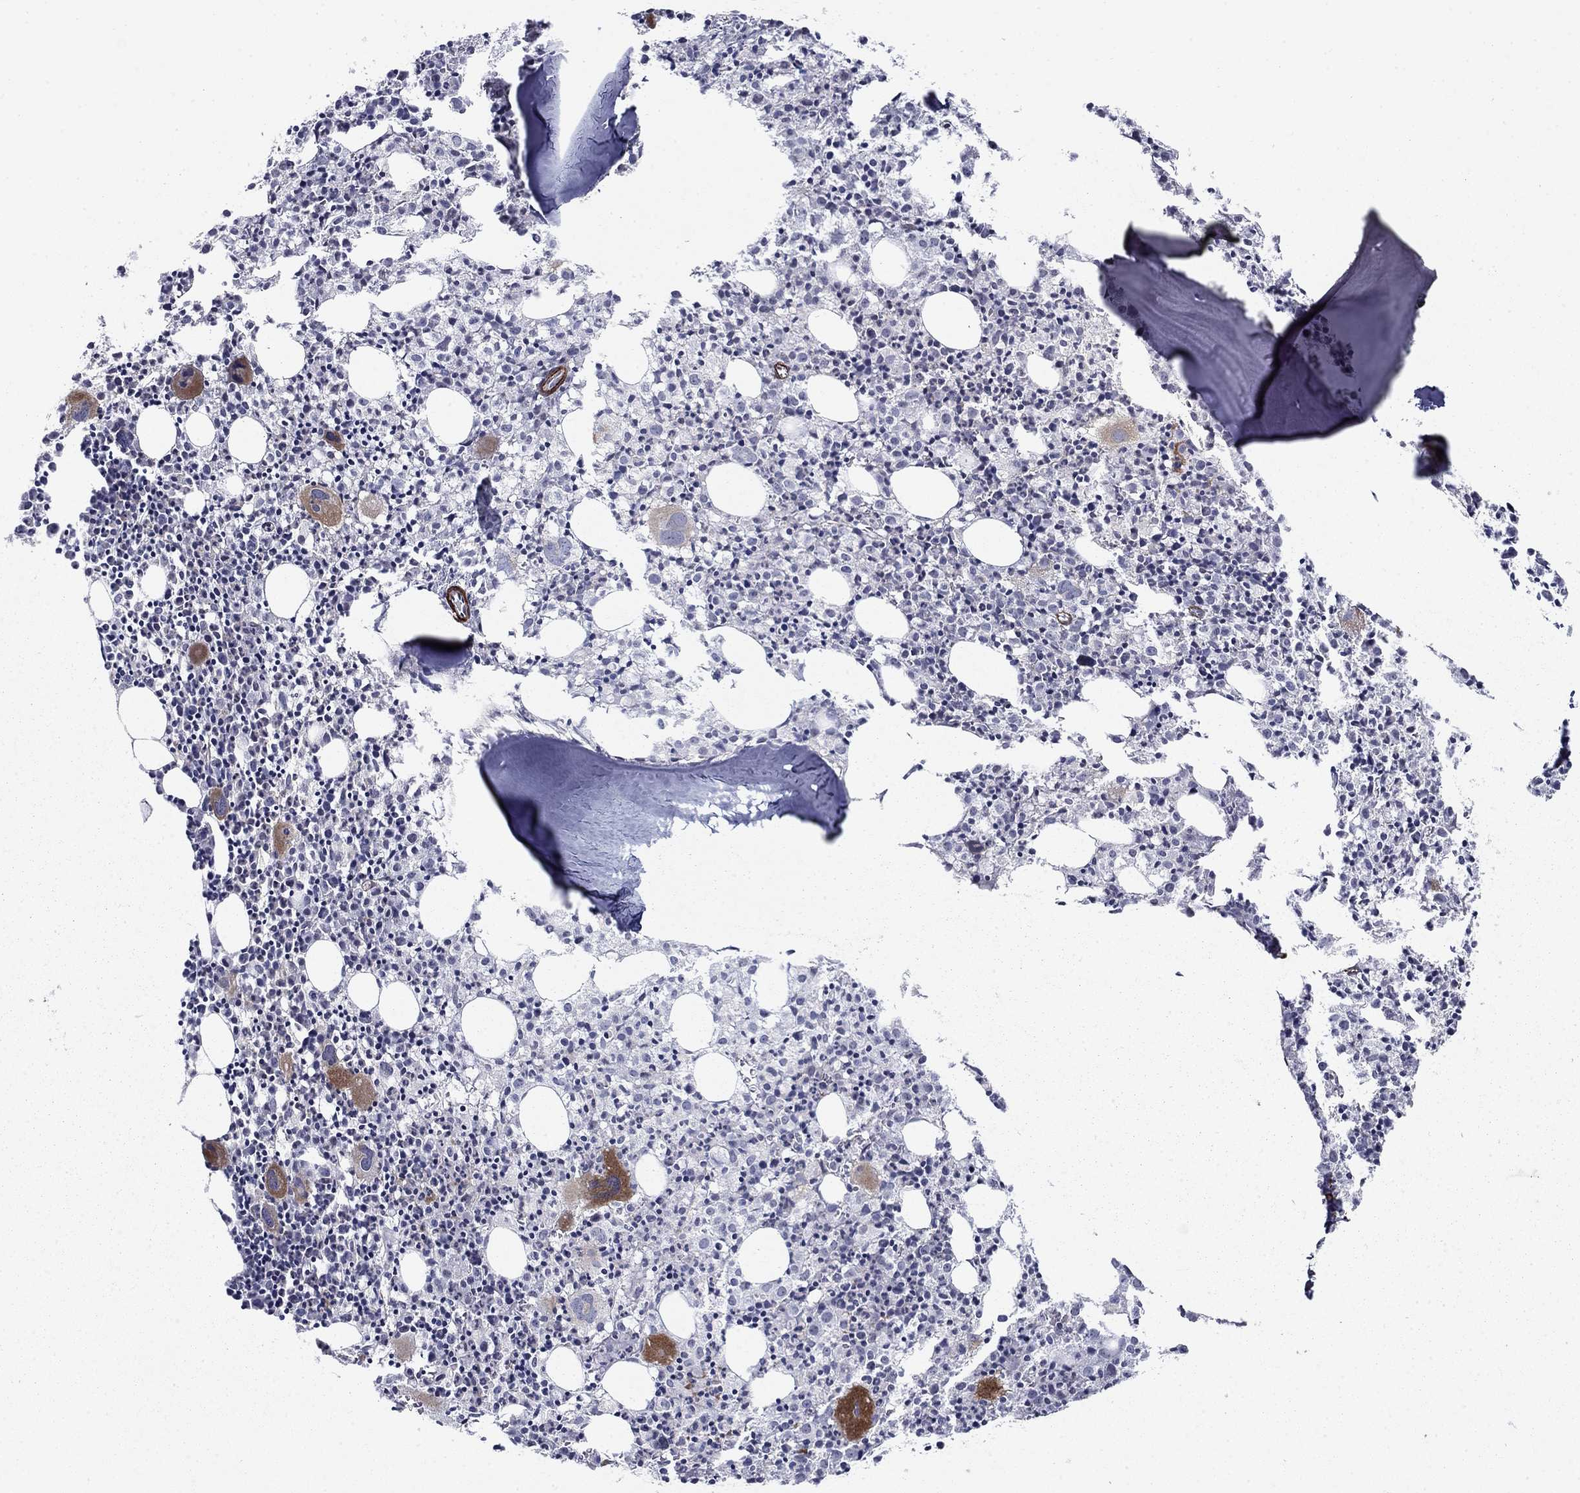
{"staining": {"intensity": "strong", "quantity": "25%-75%", "location": "cytoplasmic/membranous"}, "tissue": "bone marrow", "cell_type": "Hematopoietic cells", "image_type": "normal", "snomed": [{"axis": "morphology", "description": "Normal tissue, NOS"}, {"axis": "morphology", "description": "Inflammation, NOS"}, {"axis": "topography", "description": "Bone marrow"}], "caption": "IHC of normal bone marrow demonstrates high levels of strong cytoplasmic/membranous positivity in approximately 25%-75% of hematopoietic cells. (DAB (3,3'-diaminobenzidine) IHC, brown staining for protein, blue staining for nuclei).", "gene": "KRBA1", "patient": {"sex": "male", "age": 3}}